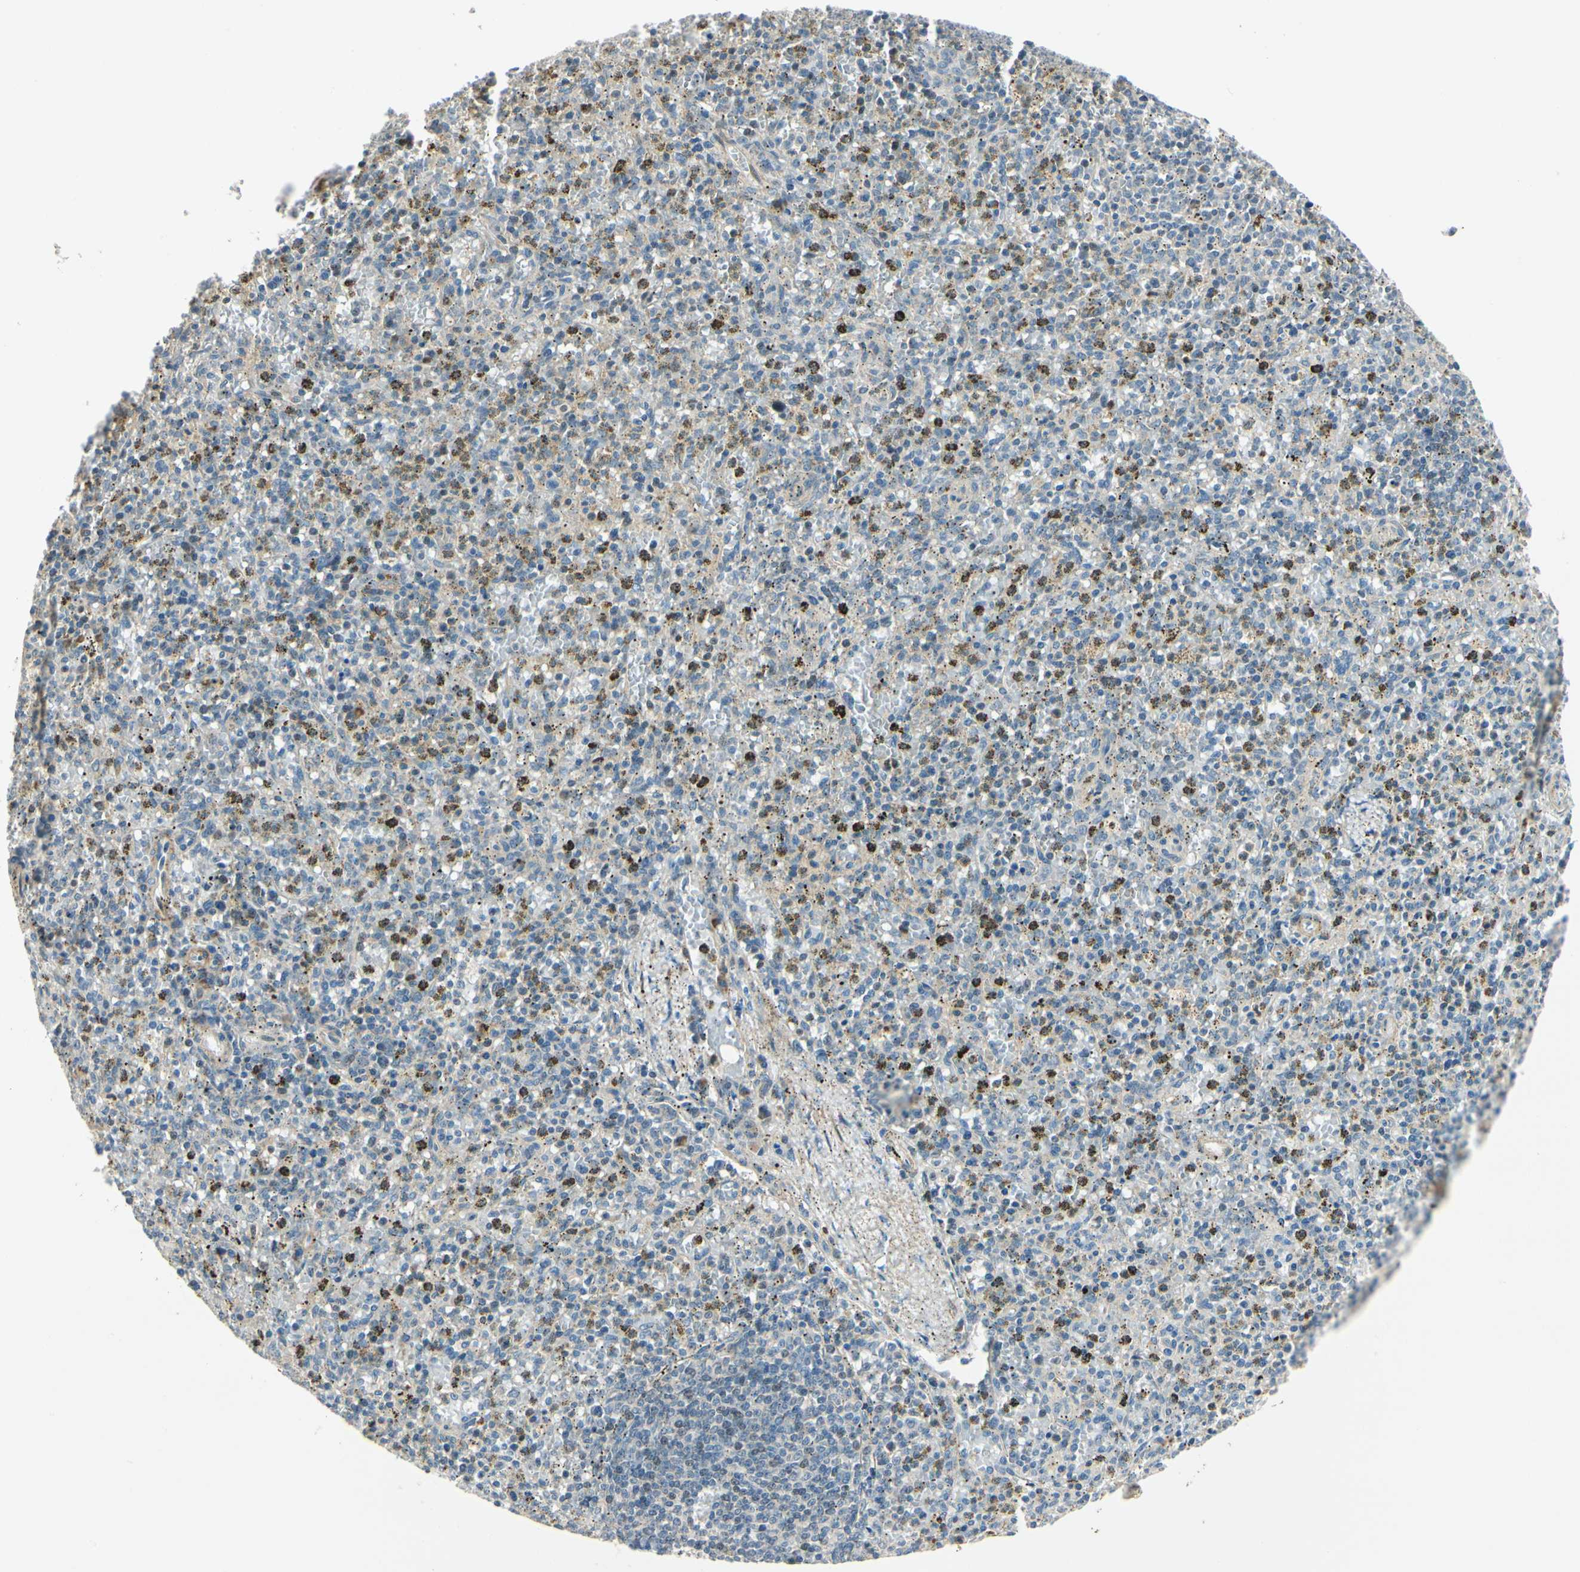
{"staining": {"intensity": "weak", "quantity": "<25%", "location": "cytoplasmic/membranous"}, "tissue": "spleen", "cell_type": "Cells in red pulp", "image_type": "normal", "snomed": [{"axis": "morphology", "description": "Normal tissue, NOS"}, {"axis": "topography", "description": "Spleen"}], "caption": "Image shows no protein positivity in cells in red pulp of normal spleen.", "gene": "P4HA3", "patient": {"sex": "male", "age": 72}}